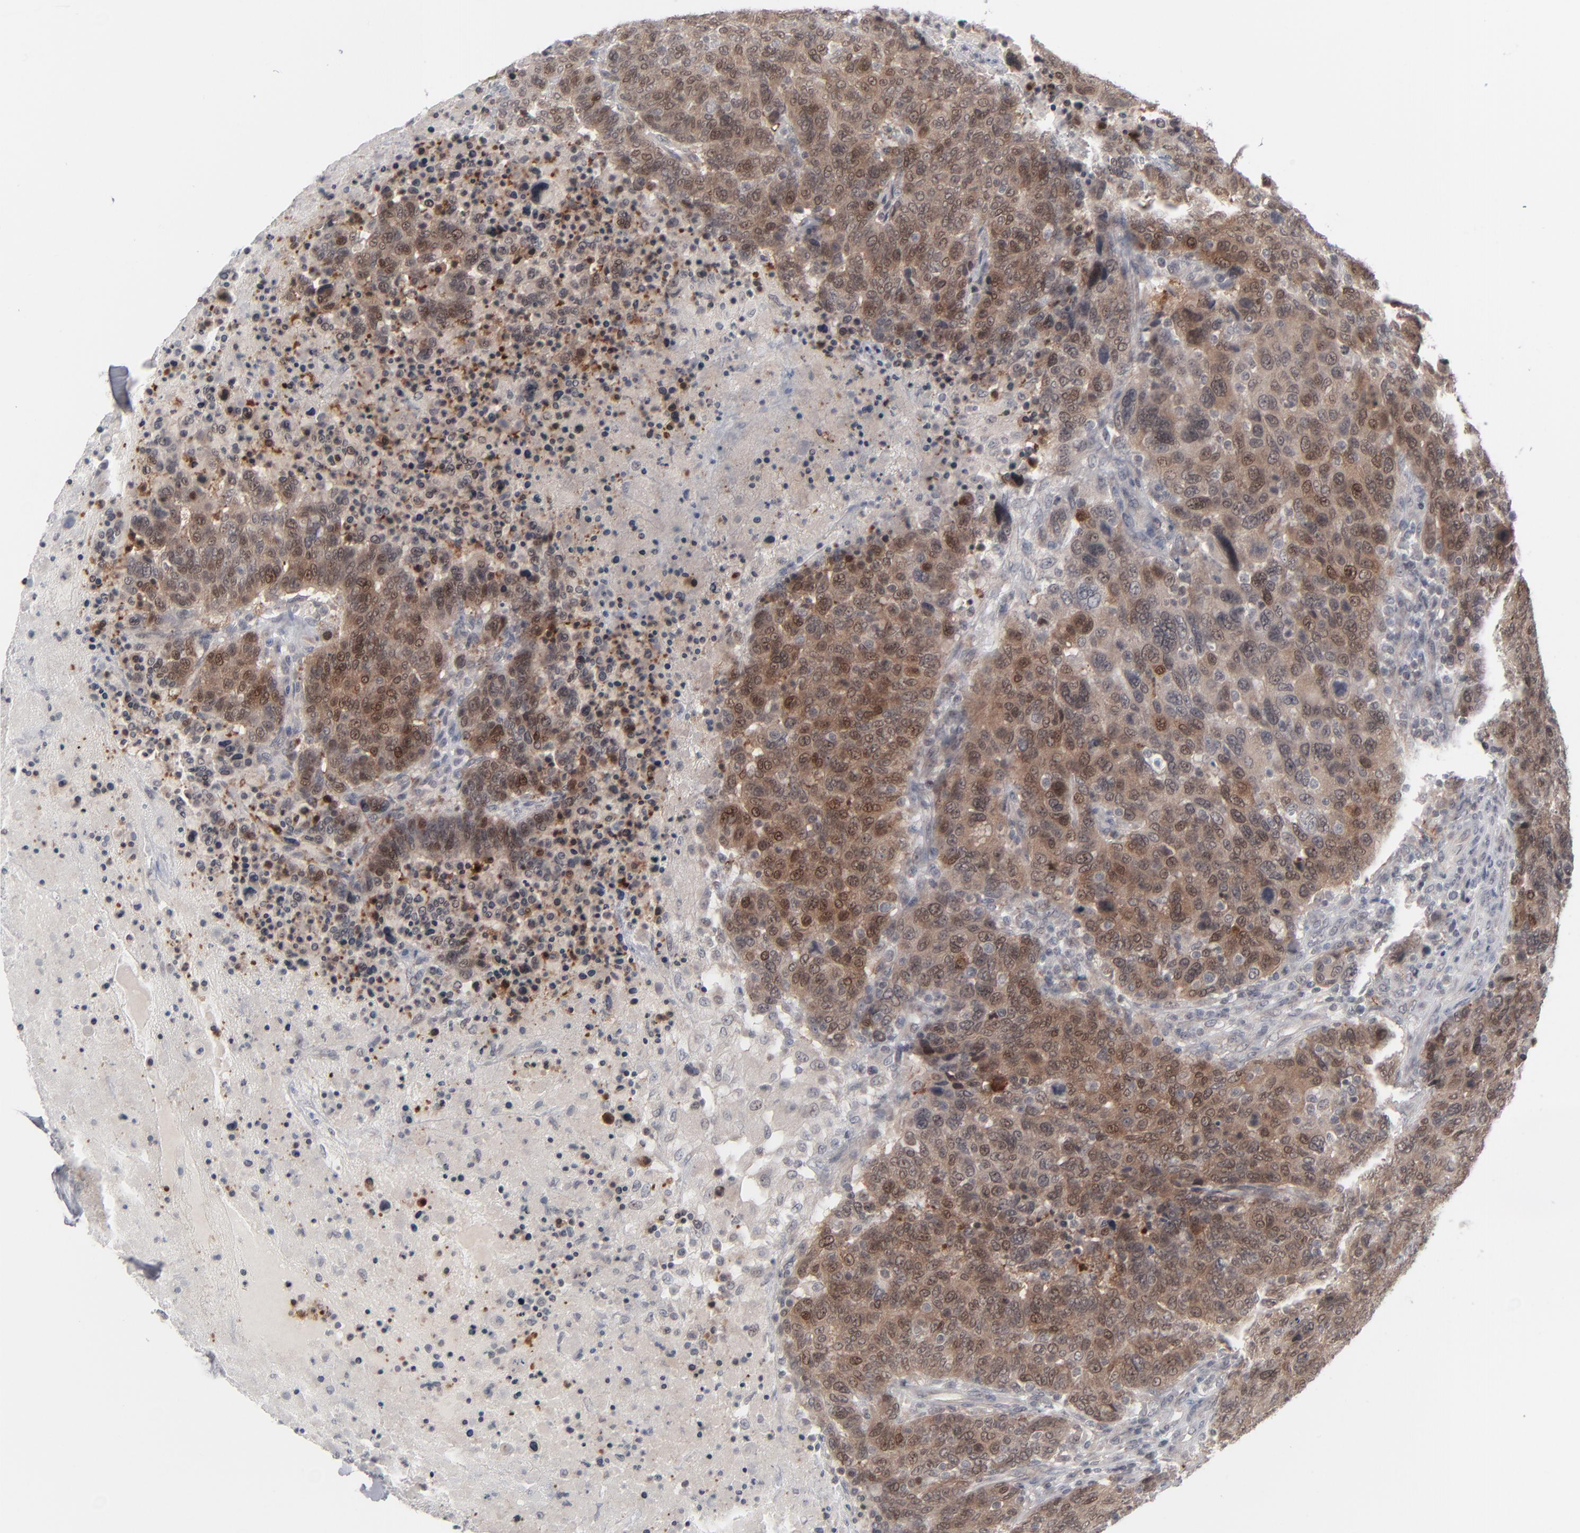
{"staining": {"intensity": "moderate", "quantity": ">75%", "location": "cytoplasmic/membranous,nuclear"}, "tissue": "breast cancer", "cell_type": "Tumor cells", "image_type": "cancer", "snomed": [{"axis": "morphology", "description": "Duct carcinoma"}, {"axis": "topography", "description": "Breast"}], "caption": "Immunohistochemical staining of human breast cancer reveals medium levels of moderate cytoplasmic/membranous and nuclear positivity in about >75% of tumor cells.", "gene": "POF1B", "patient": {"sex": "female", "age": 37}}